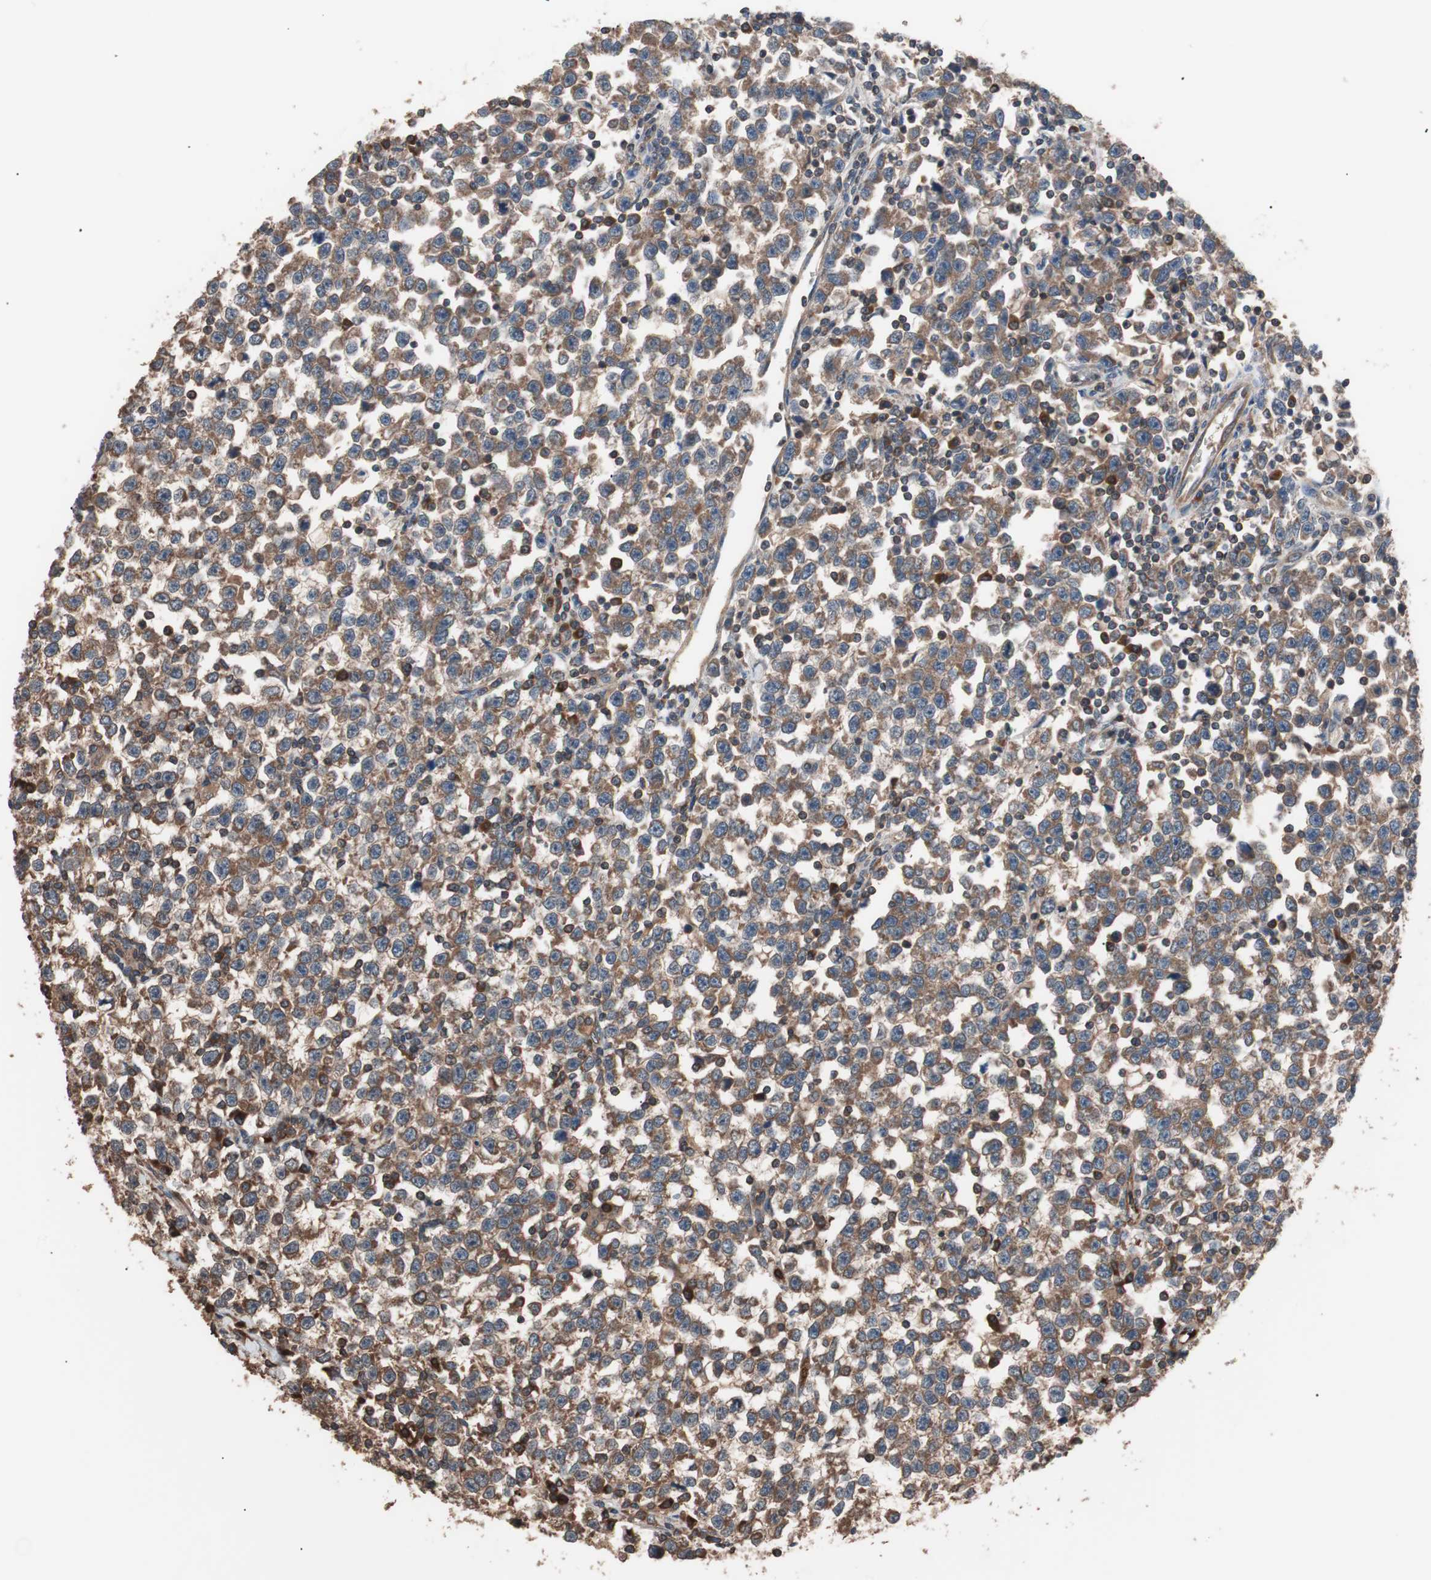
{"staining": {"intensity": "moderate", "quantity": ">75%", "location": "cytoplasmic/membranous"}, "tissue": "testis cancer", "cell_type": "Tumor cells", "image_type": "cancer", "snomed": [{"axis": "morphology", "description": "Seminoma, NOS"}, {"axis": "topography", "description": "Testis"}], "caption": "About >75% of tumor cells in testis cancer (seminoma) reveal moderate cytoplasmic/membranous protein positivity as visualized by brown immunohistochemical staining.", "gene": "GLYCTK", "patient": {"sex": "male", "age": 43}}